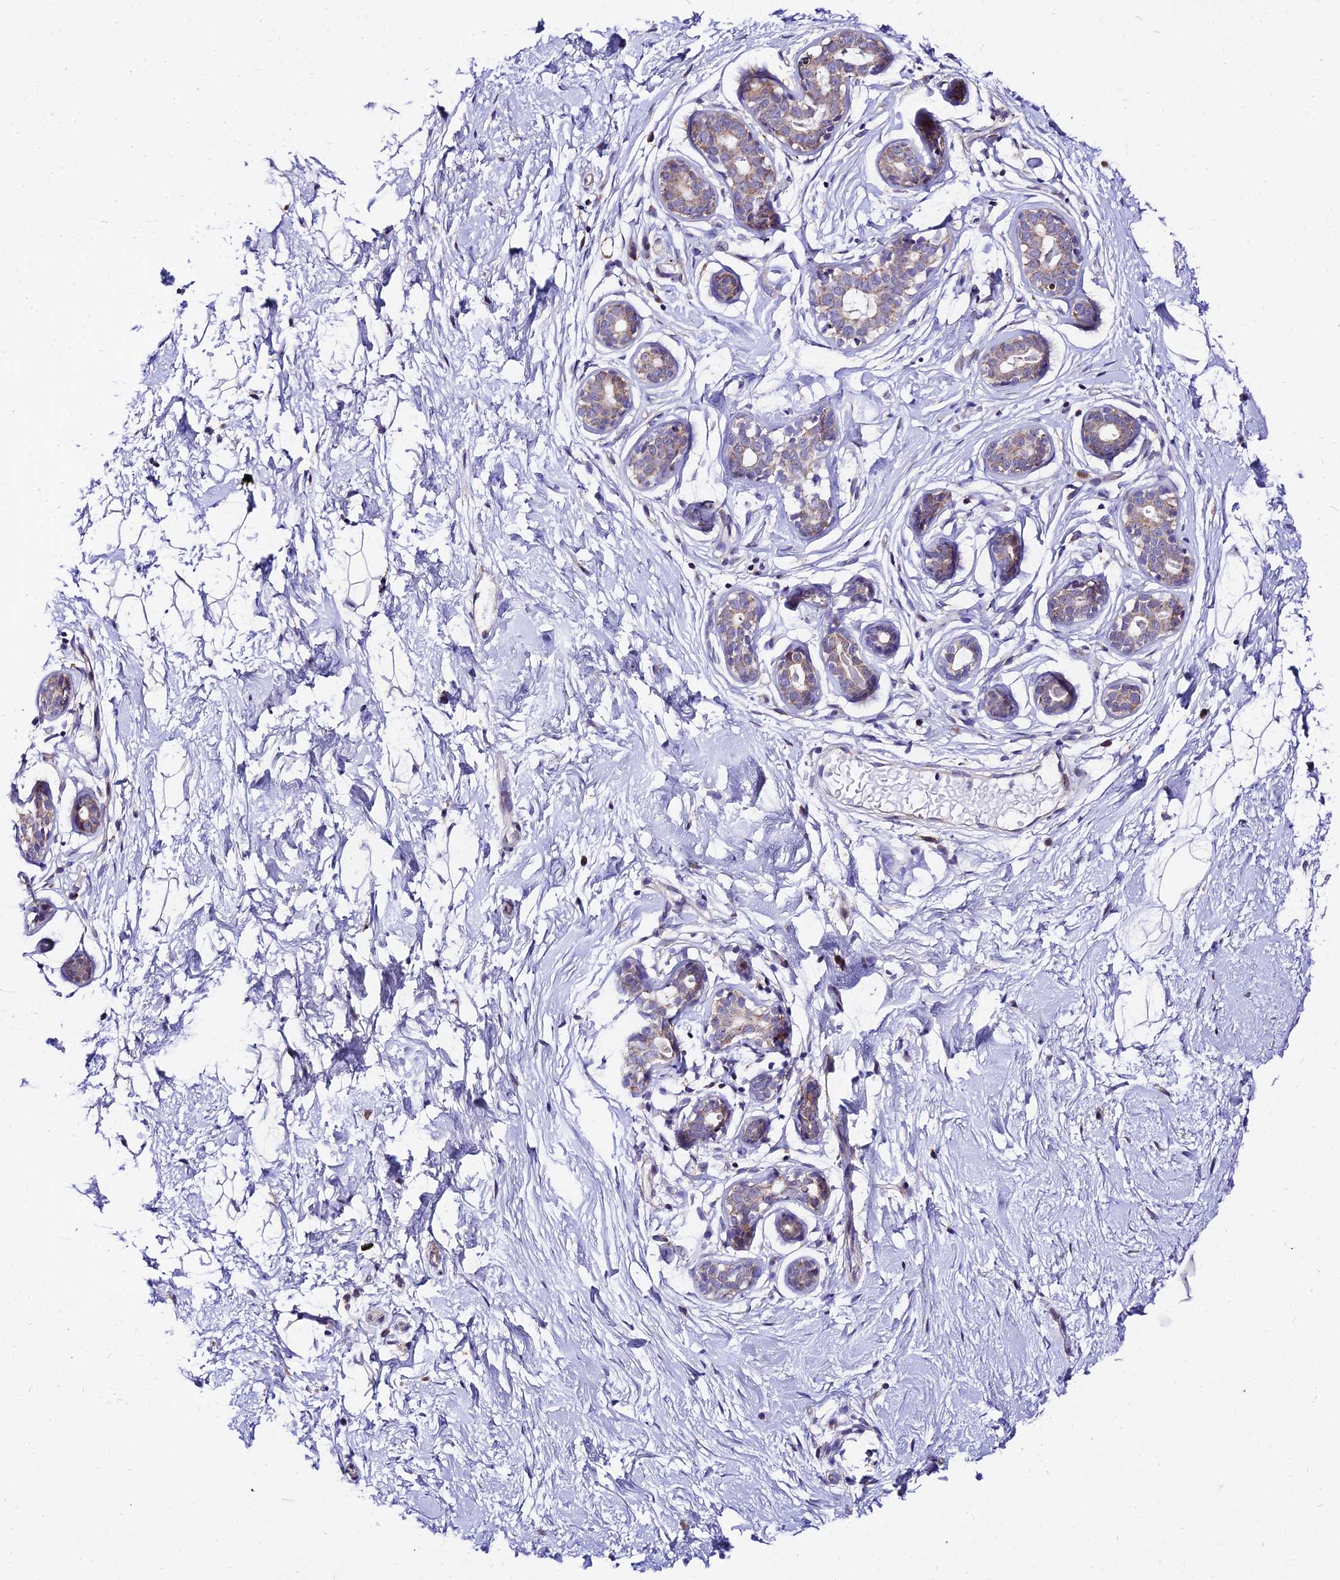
{"staining": {"intensity": "negative", "quantity": "none", "location": "none"}, "tissue": "breast", "cell_type": "Adipocytes", "image_type": "normal", "snomed": [{"axis": "morphology", "description": "Normal tissue, NOS"}, {"axis": "topography", "description": "Breast"}], "caption": "A micrograph of breast stained for a protein shows no brown staining in adipocytes.", "gene": "ATP5PB", "patient": {"sex": "female", "age": 23}}